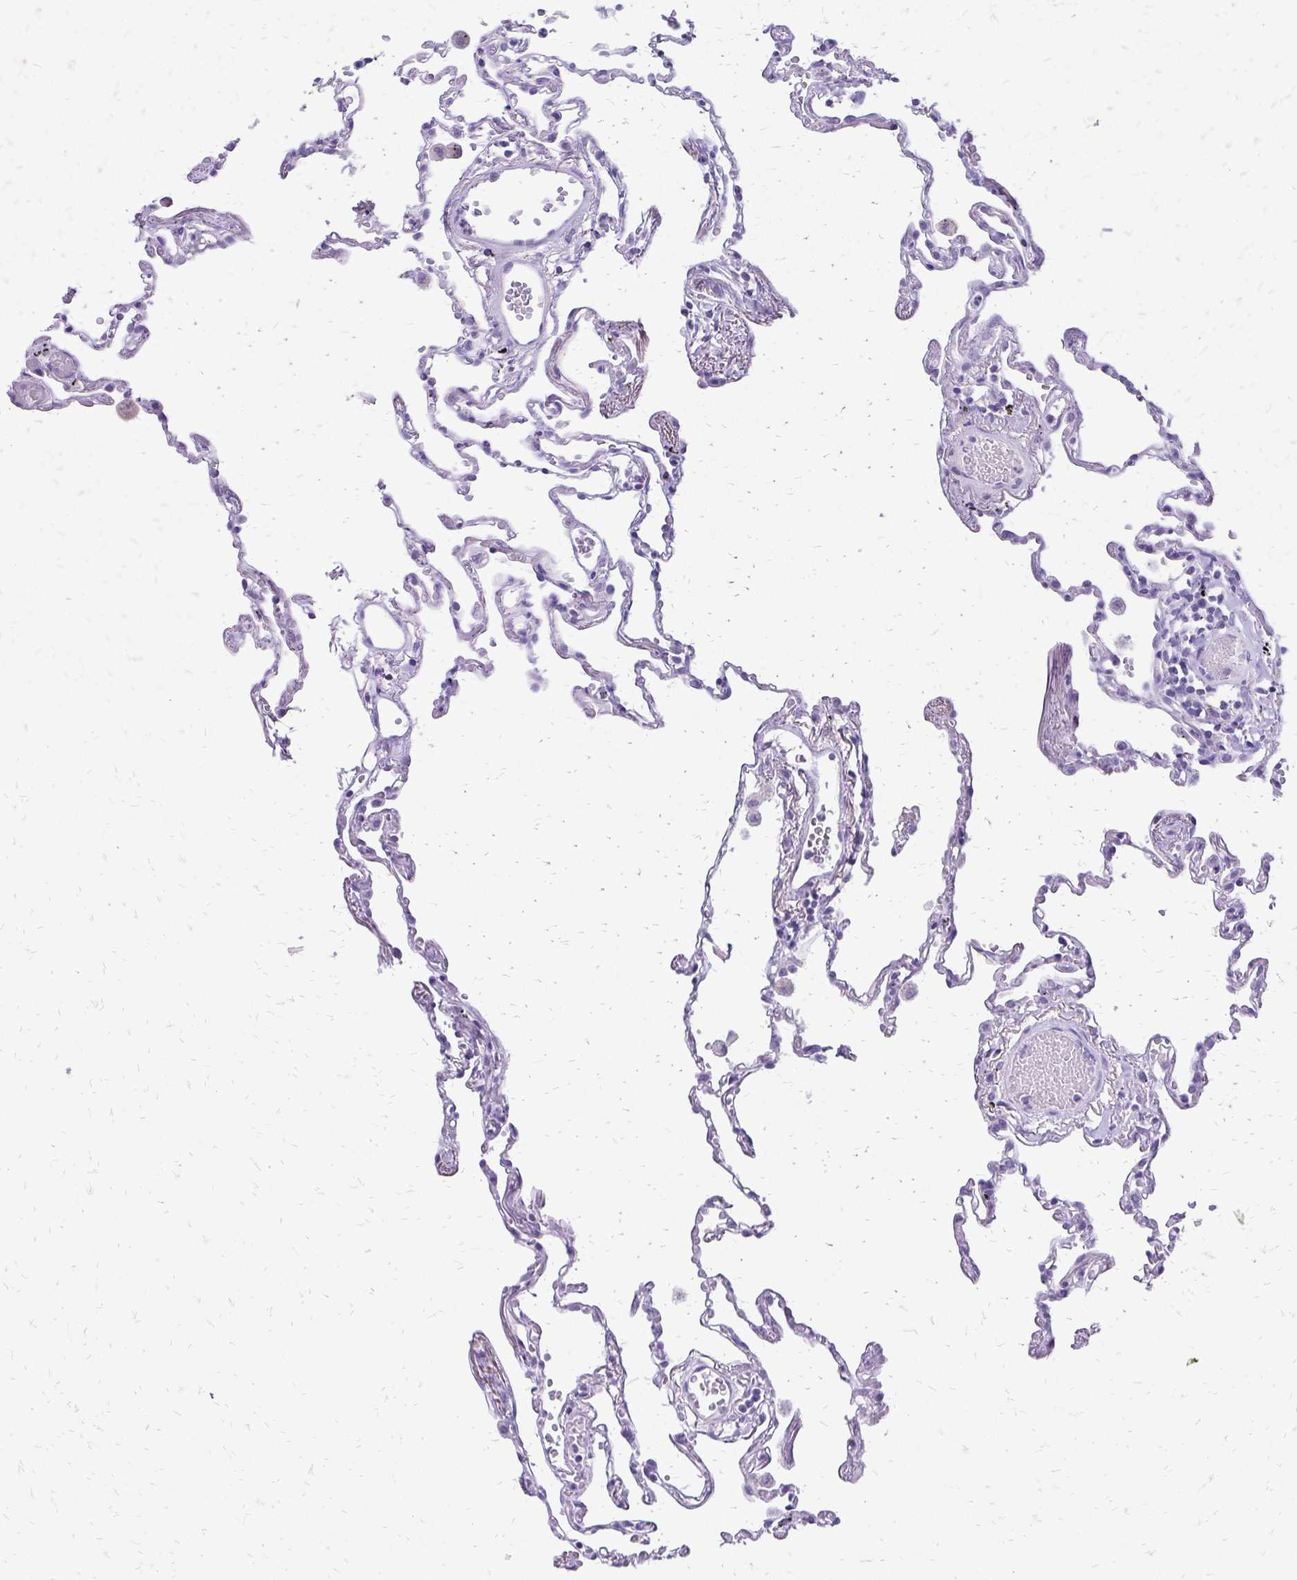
{"staining": {"intensity": "negative", "quantity": "none", "location": "none"}, "tissue": "lung", "cell_type": "Alveolar cells", "image_type": "normal", "snomed": [{"axis": "morphology", "description": "Normal tissue, NOS"}, {"axis": "topography", "description": "Lung"}], "caption": "Immunohistochemistry of normal human lung shows no expression in alveolar cells.", "gene": "SLC32A1", "patient": {"sex": "female", "age": 67}}